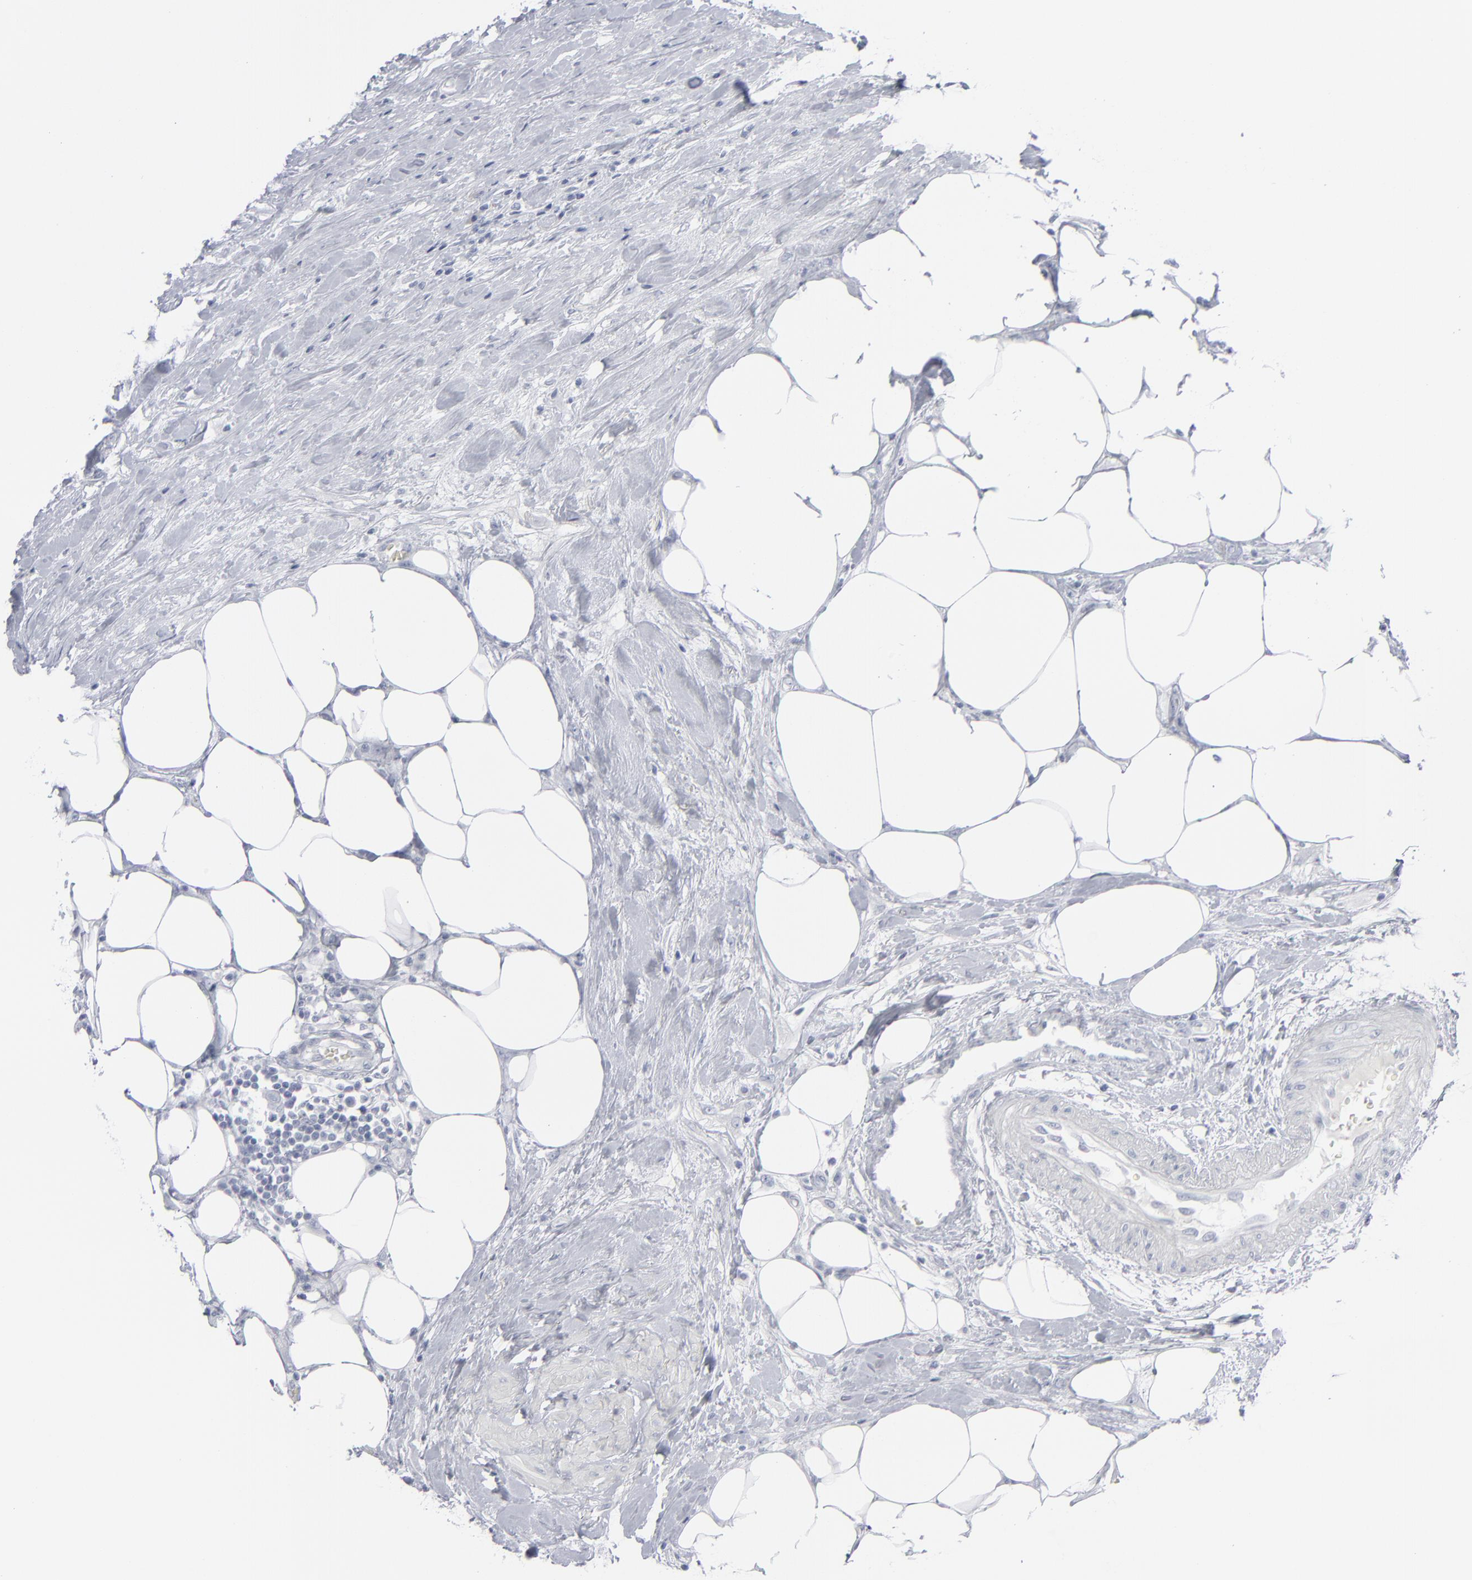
{"staining": {"intensity": "negative", "quantity": "none", "location": "none"}, "tissue": "urothelial cancer", "cell_type": "Tumor cells", "image_type": "cancer", "snomed": [{"axis": "morphology", "description": "Urothelial carcinoma, High grade"}, {"axis": "topography", "description": "Urinary bladder"}], "caption": "Human urothelial carcinoma (high-grade) stained for a protein using immunohistochemistry (IHC) reveals no positivity in tumor cells.", "gene": "MSLN", "patient": {"sex": "male", "age": 61}}